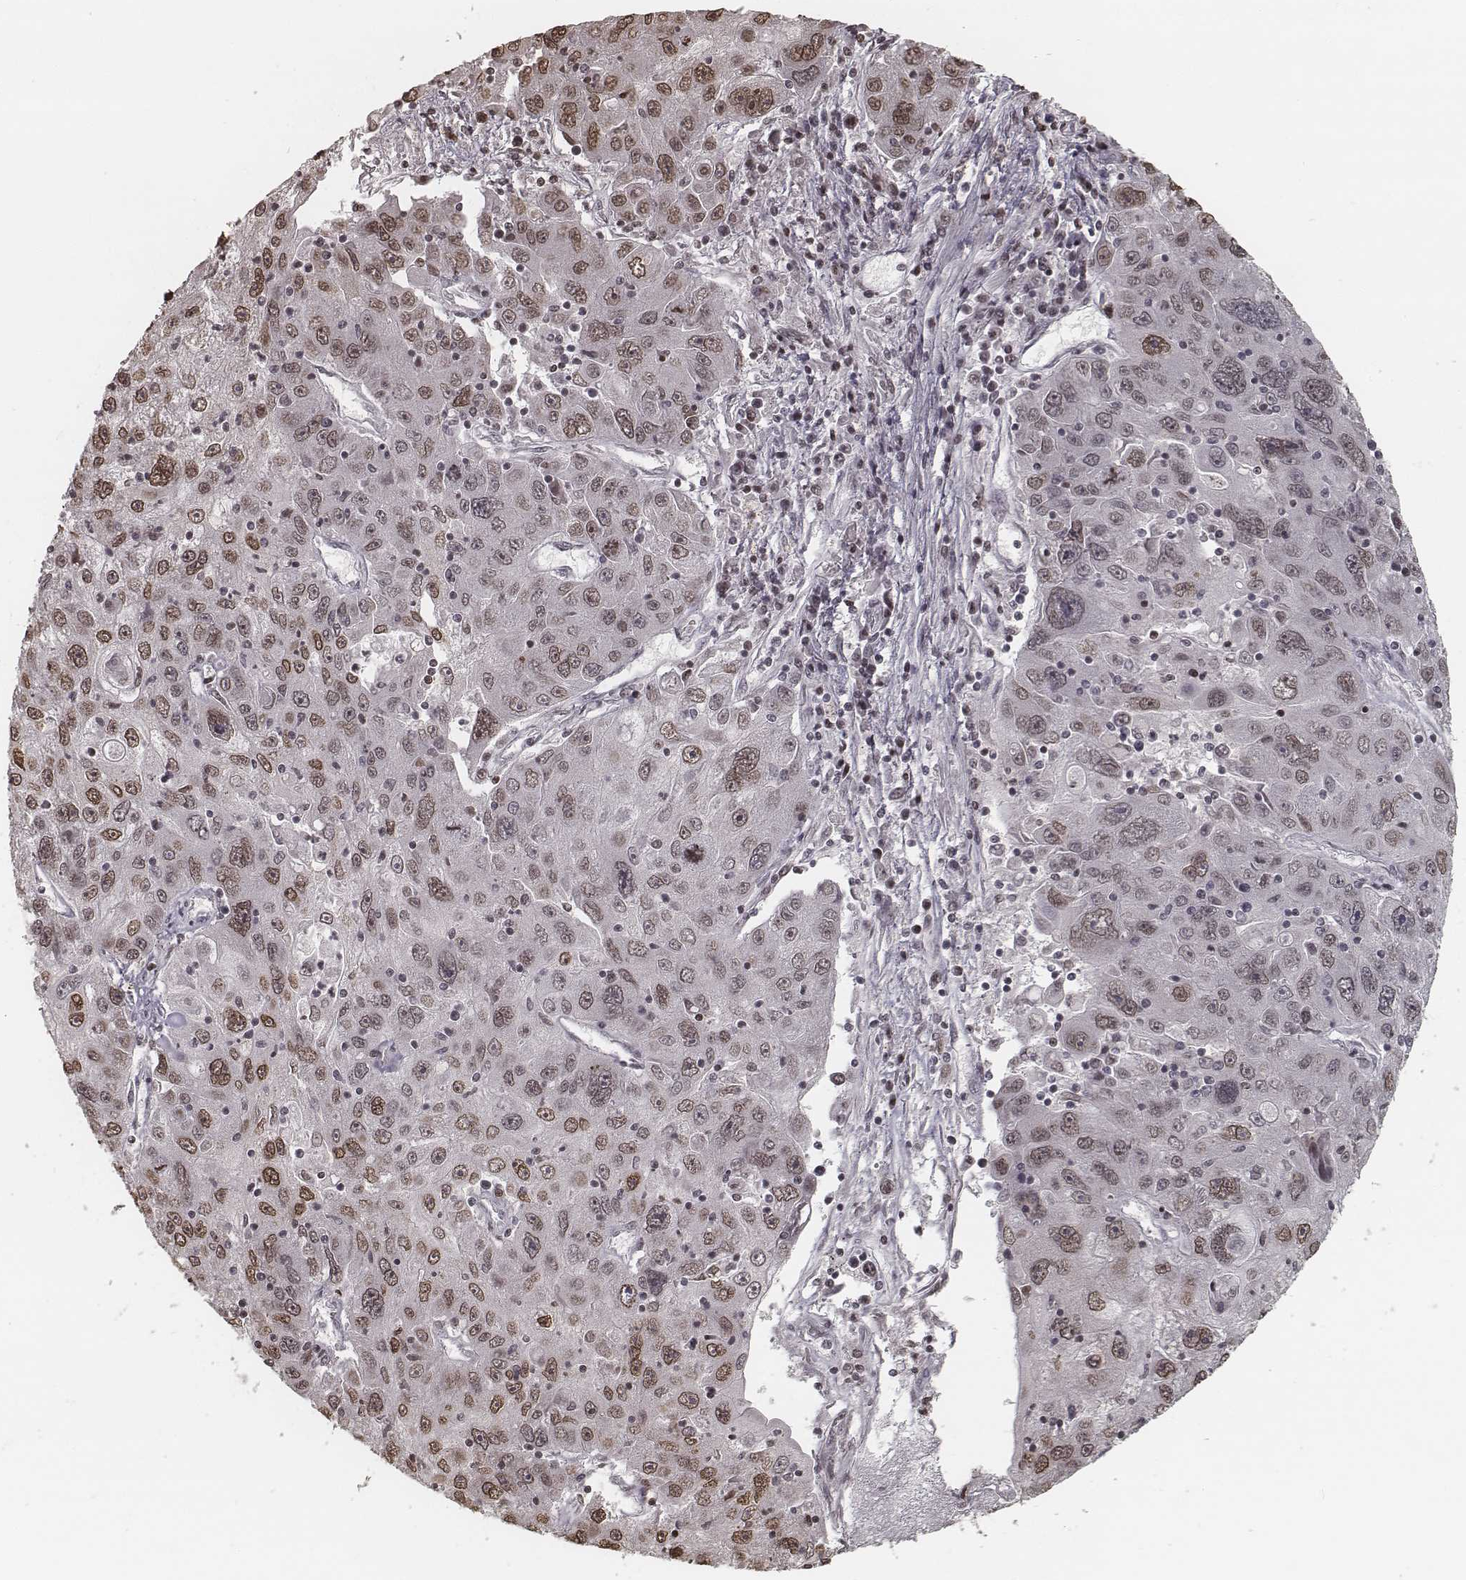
{"staining": {"intensity": "moderate", "quantity": "25%-75%", "location": "nuclear"}, "tissue": "stomach cancer", "cell_type": "Tumor cells", "image_type": "cancer", "snomed": [{"axis": "morphology", "description": "Adenocarcinoma, NOS"}, {"axis": "topography", "description": "Stomach"}], "caption": "Immunohistochemistry photomicrograph of human adenocarcinoma (stomach) stained for a protein (brown), which shows medium levels of moderate nuclear expression in approximately 25%-75% of tumor cells.", "gene": "HMGA2", "patient": {"sex": "male", "age": 56}}